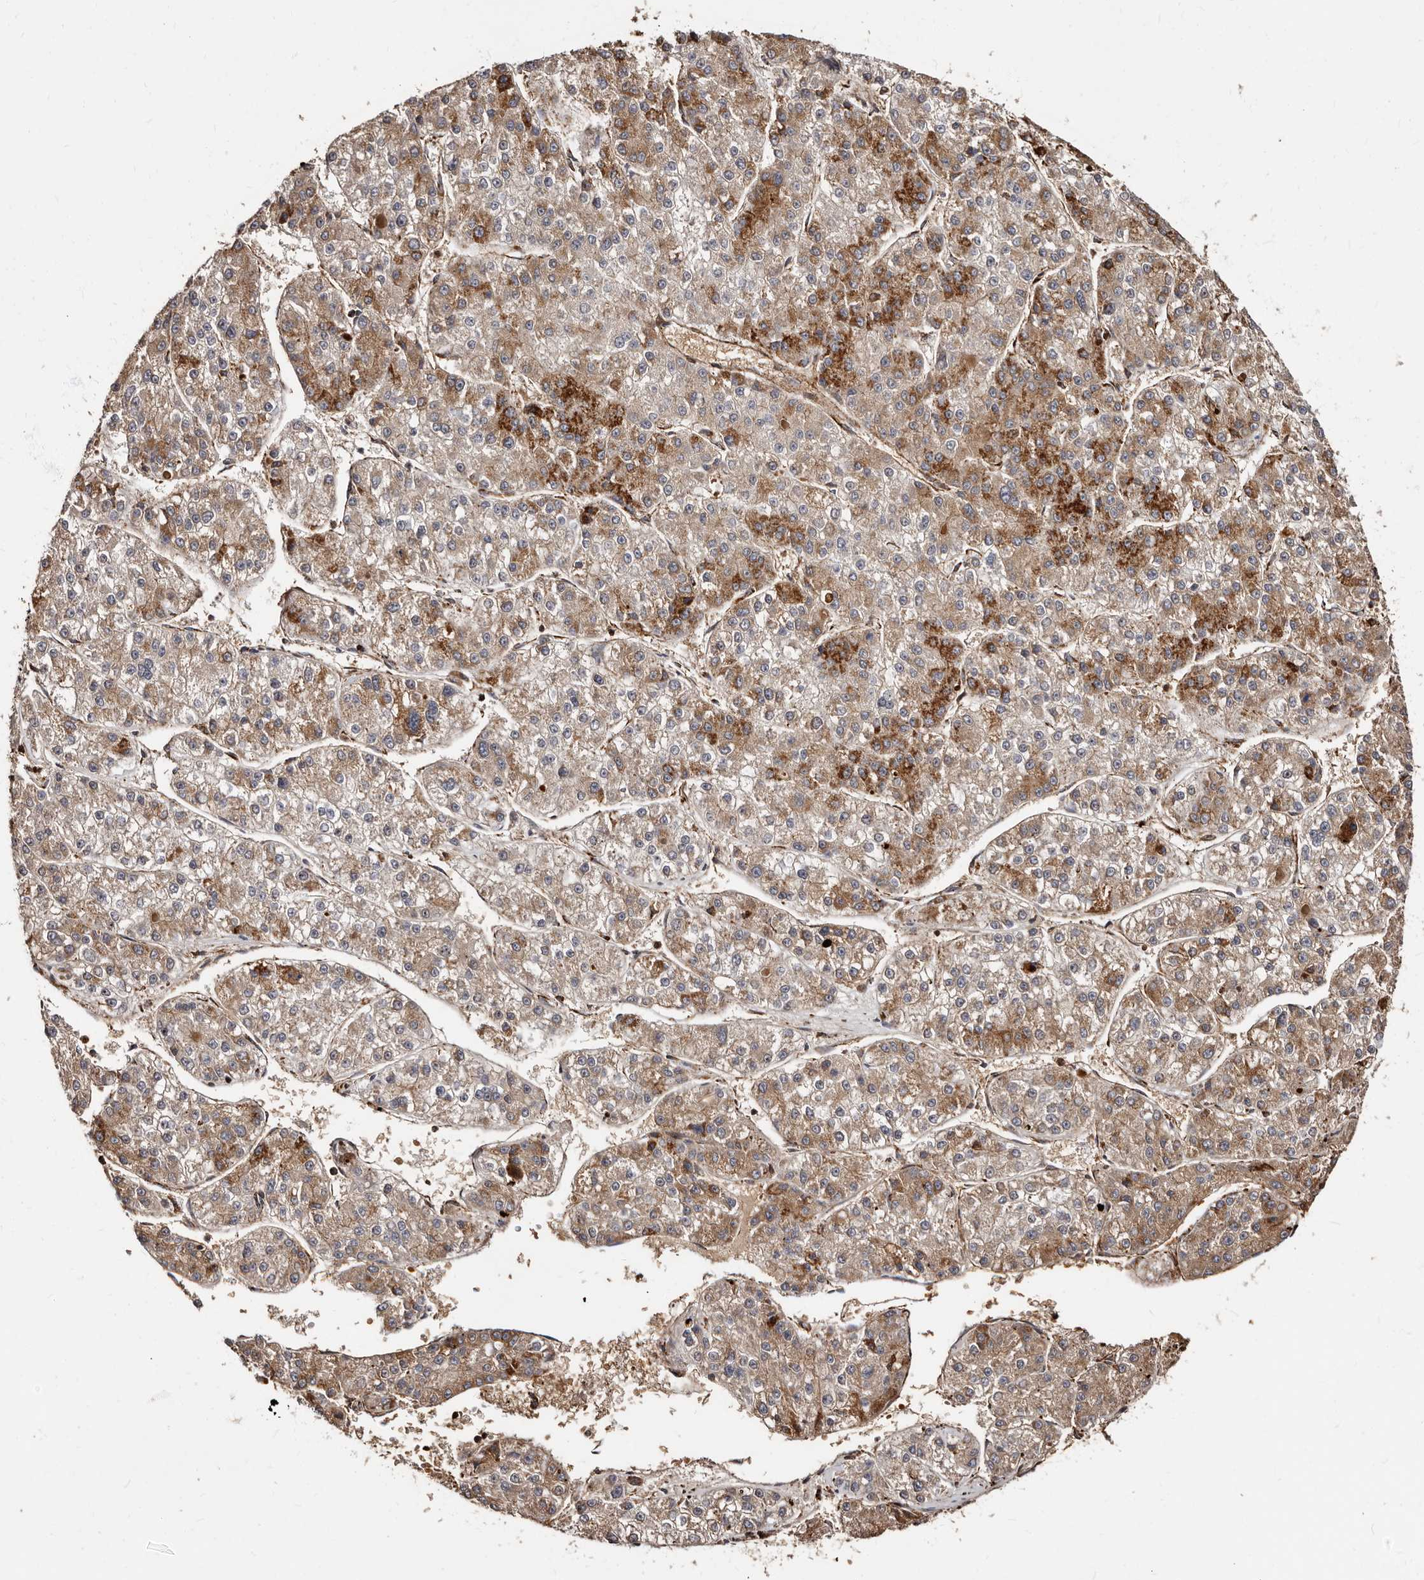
{"staining": {"intensity": "strong", "quantity": "25%-75%", "location": "cytoplasmic/membranous"}, "tissue": "liver cancer", "cell_type": "Tumor cells", "image_type": "cancer", "snomed": [{"axis": "morphology", "description": "Carcinoma, Hepatocellular, NOS"}, {"axis": "topography", "description": "Liver"}], "caption": "Immunohistochemical staining of liver cancer (hepatocellular carcinoma) demonstrates high levels of strong cytoplasmic/membranous staining in about 25%-75% of tumor cells.", "gene": "BAX", "patient": {"sex": "female", "age": 73}}